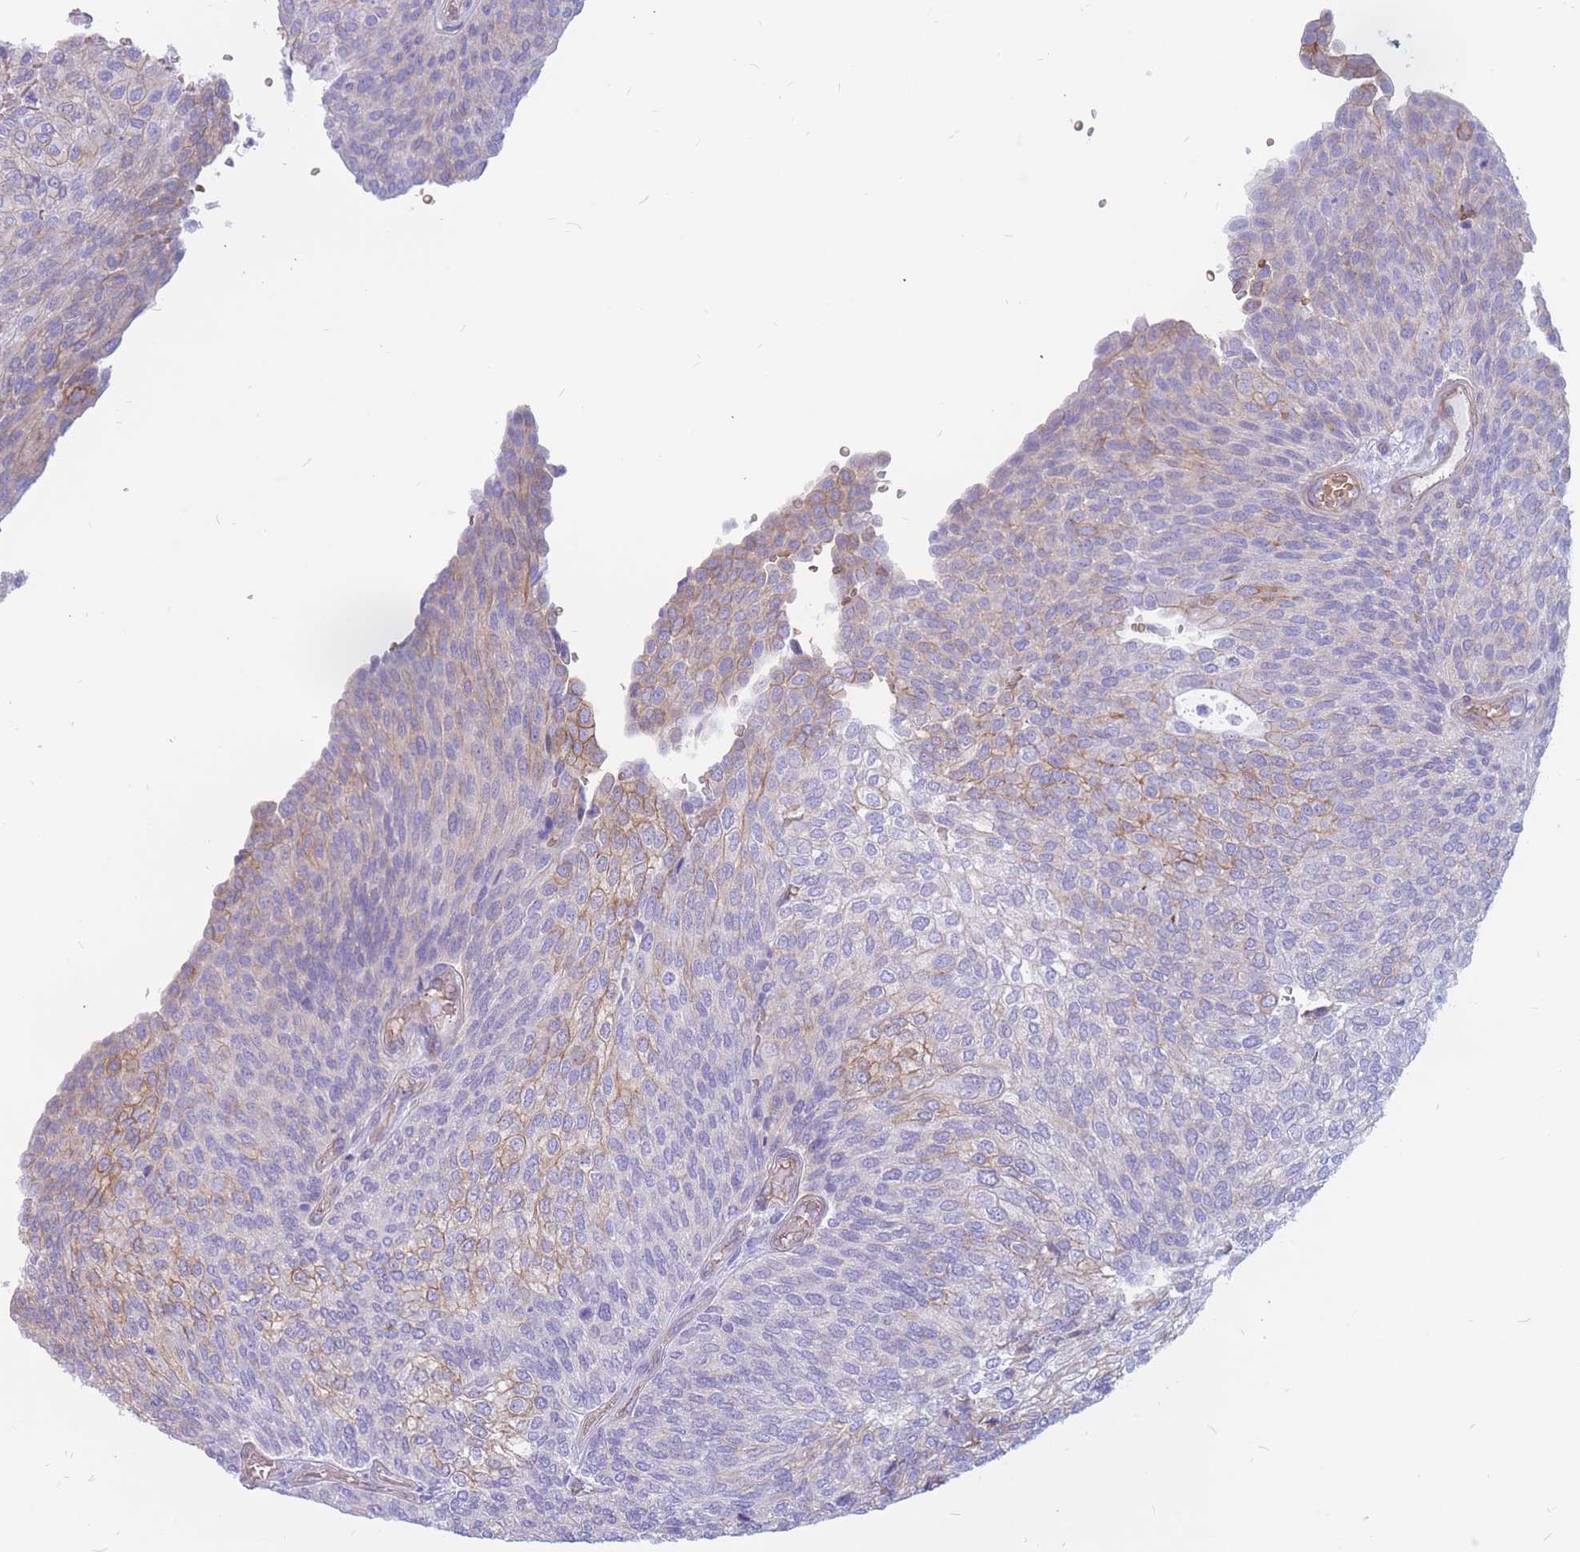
{"staining": {"intensity": "moderate", "quantity": "<25%", "location": "cytoplasmic/membranous"}, "tissue": "urothelial cancer", "cell_type": "Tumor cells", "image_type": "cancer", "snomed": [{"axis": "morphology", "description": "Urothelial carcinoma, Low grade"}, {"axis": "topography", "description": "Urinary bladder"}], "caption": "A micrograph showing moderate cytoplasmic/membranous expression in approximately <25% of tumor cells in low-grade urothelial carcinoma, as visualized by brown immunohistochemical staining.", "gene": "ADD2", "patient": {"sex": "female", "age": 79}}